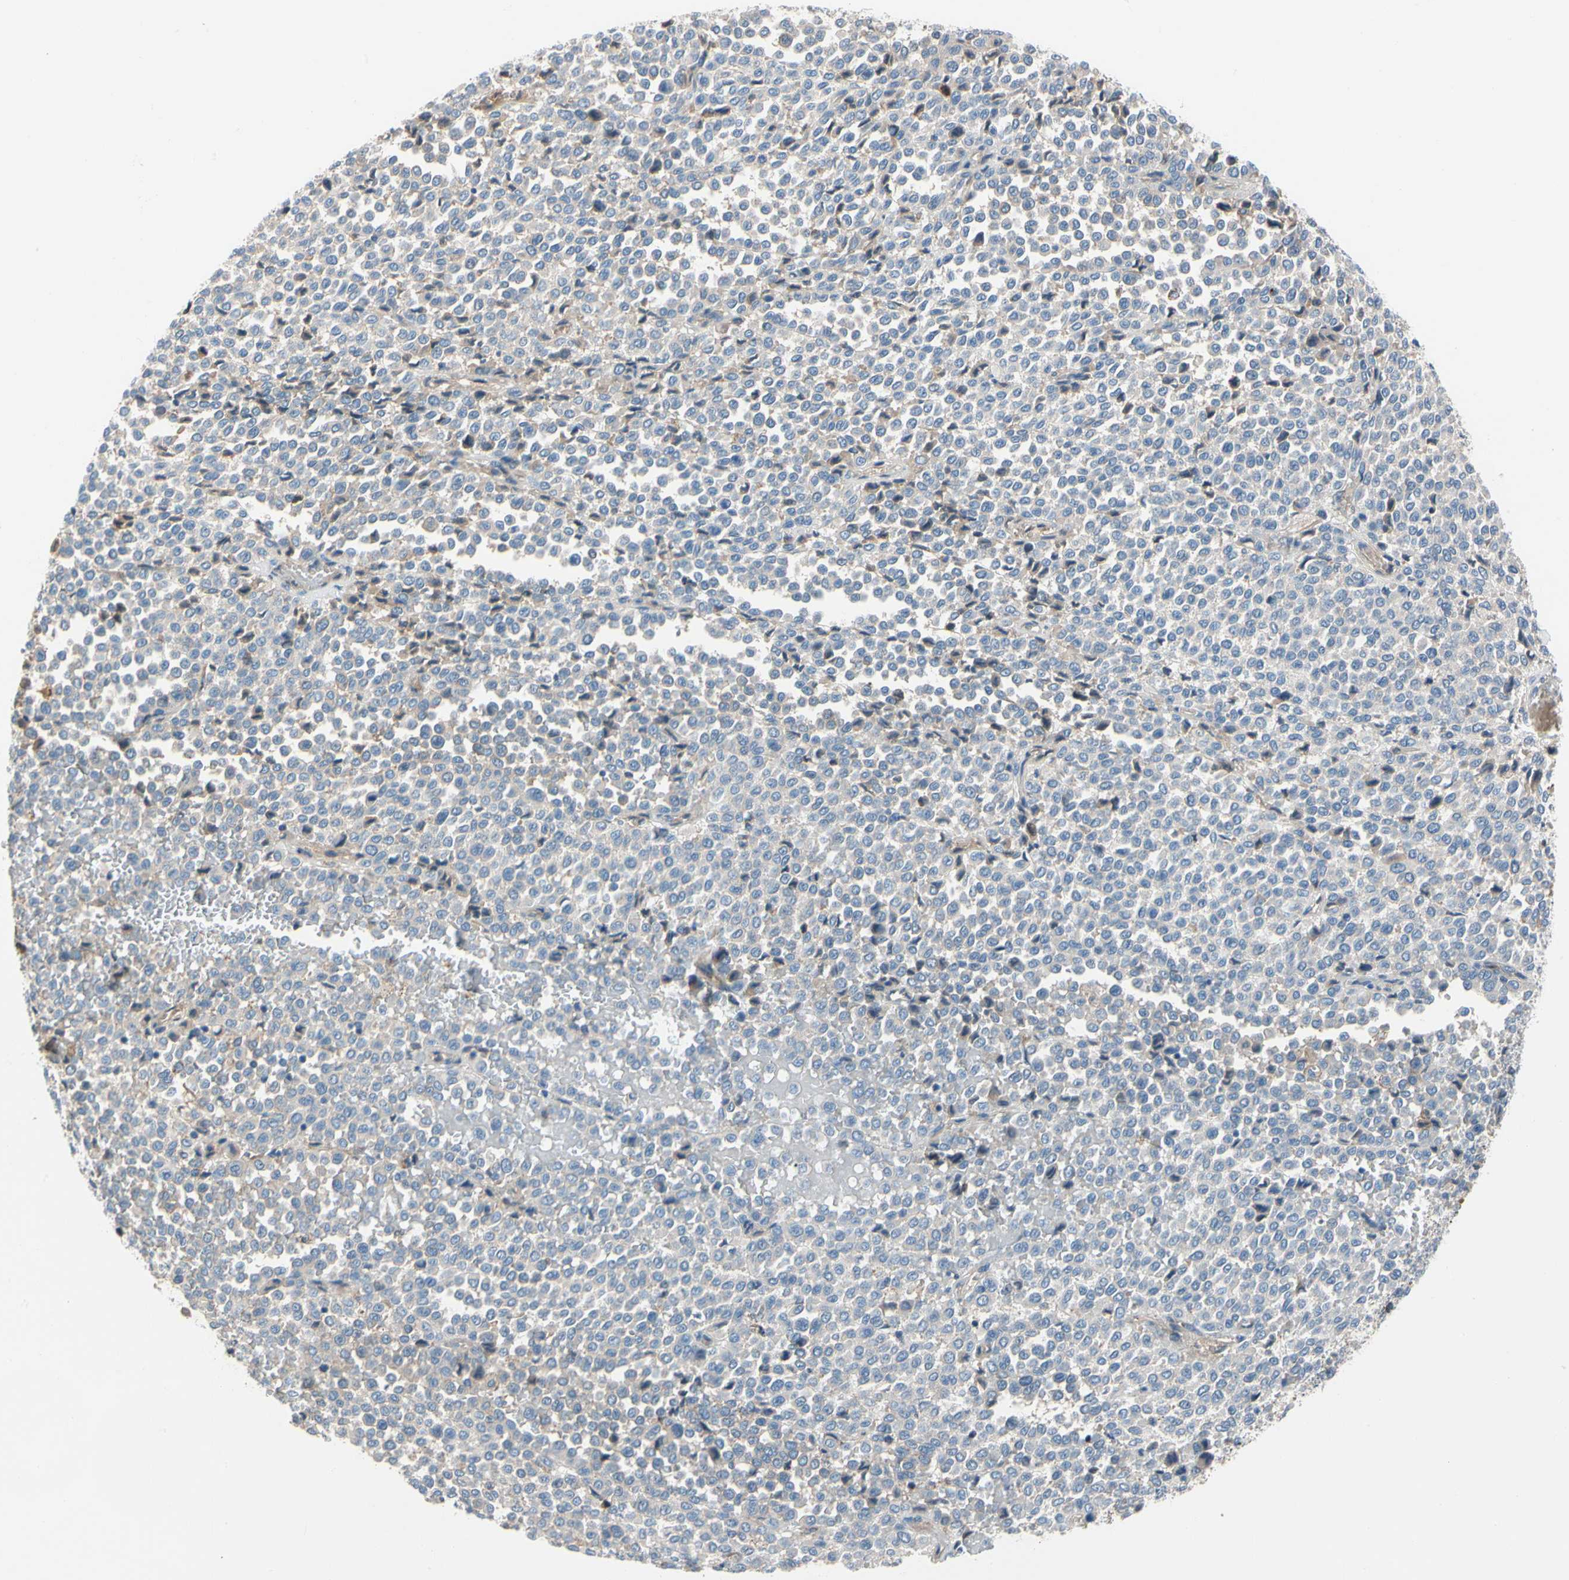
{"staining": {"intensity": "negative", "quantity": "none", "location": "none"}, "tissue": "melanoma", "cell_type": "Tumor cells", "image_type": "cancer", "snomed": [{"axis": "morphology", "description": "Malignant melanoma, Metastatic site"}, {"axis": "topography", "description": "Pancreas"}], "caption": "IHC image of malignant melanoma (metastatic site) stained for a protein (brown), which exhibits no positivity in tumor cells.", "gene": "HJURP", "patient": {"sex": "female", "age": 30}}